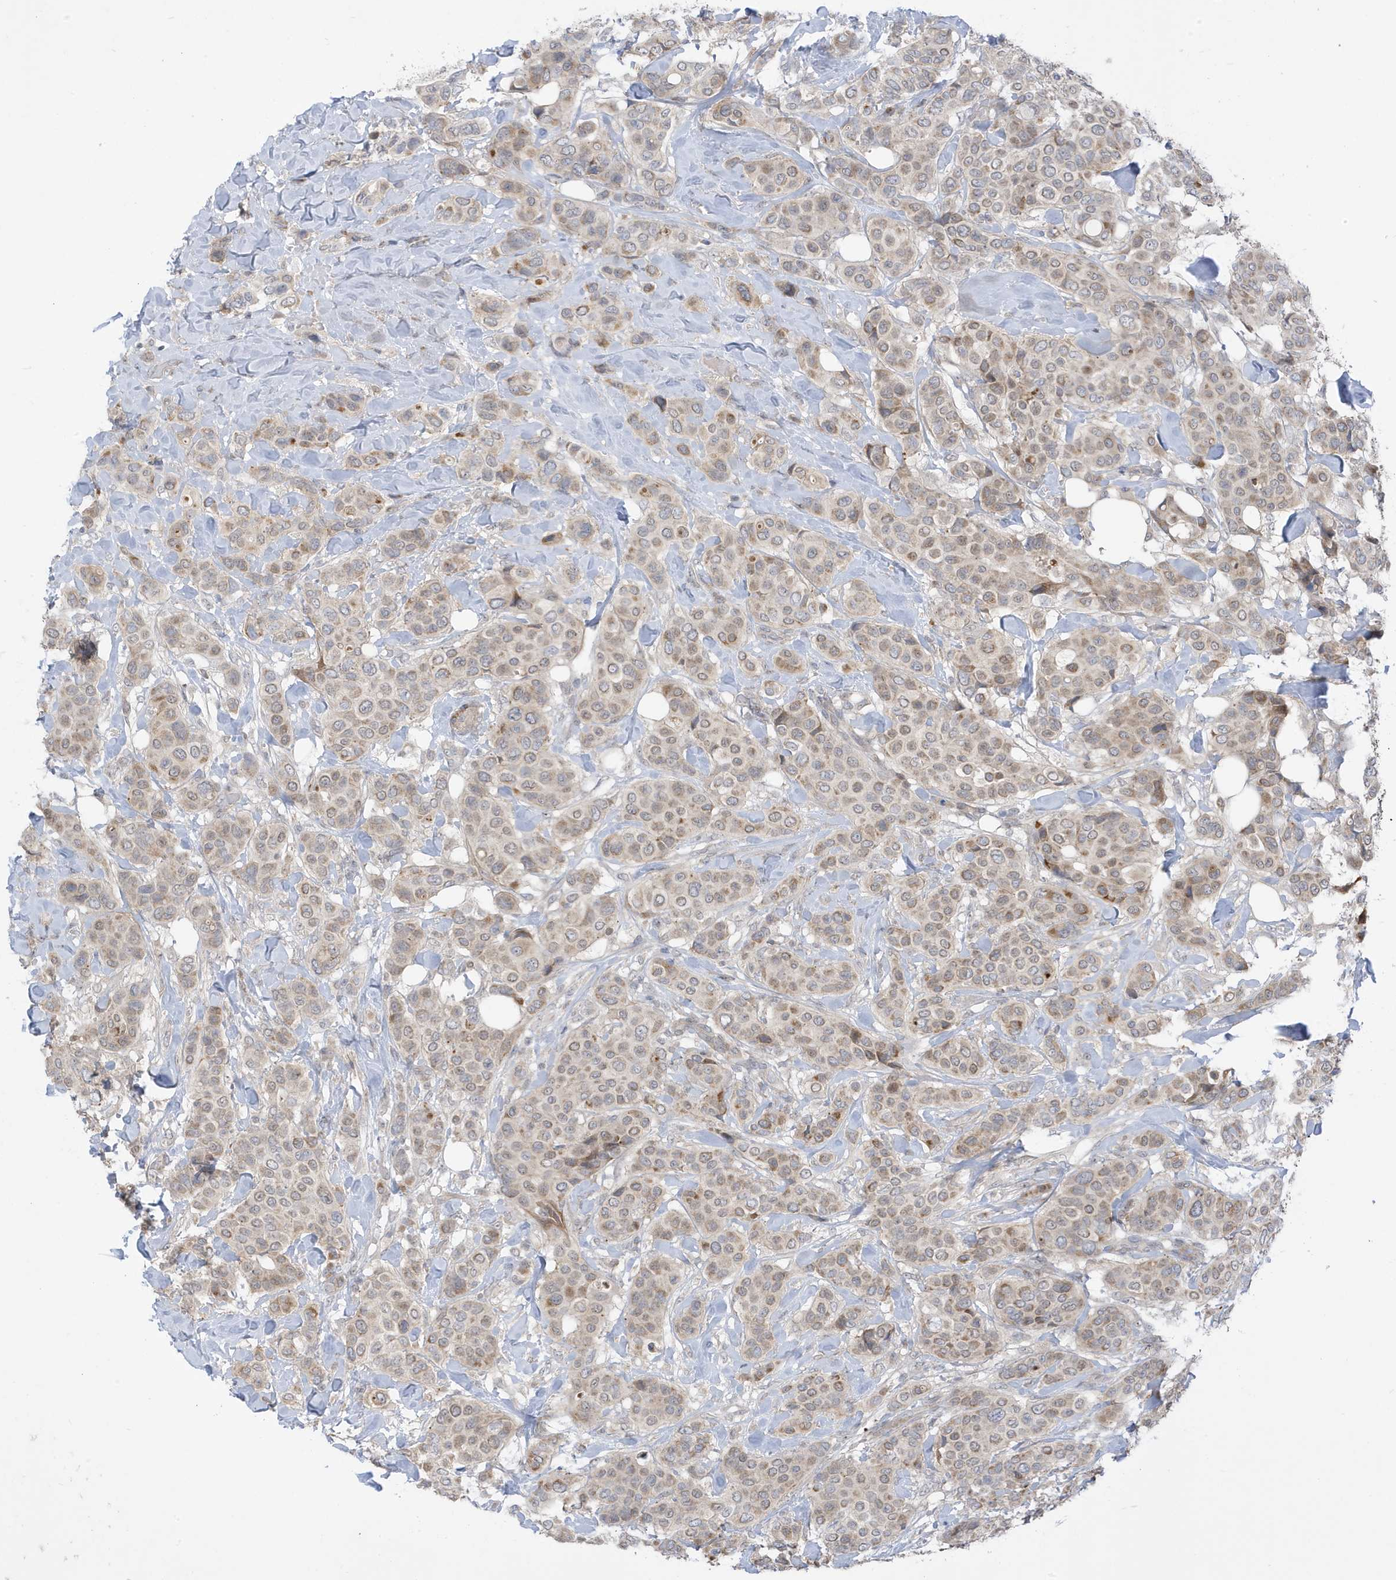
{"staining": {"intensity": "weak", "quantity": "25%-75%", "location": "cytoplasmic/membranous,nuclear"}, "tissue": "breast cancer", "cell_type": "Tumor cells", "image_type": "cancer", "snomed": [{"axis": "morphology", "description": "Lobular carcinoma"}, {"axis": "topography", "description": "Breast"}], "caption": "Immunohistochemistry (IHC) of human breast cancer (lobular carcinoma) demonstrates low levels of weak cytoplasmic/membranous and nuclear staining in approximately 25%-75% of tumor cells.", "gene": "ATP13A5", "patient": {"sex": "female", "age": 51}}